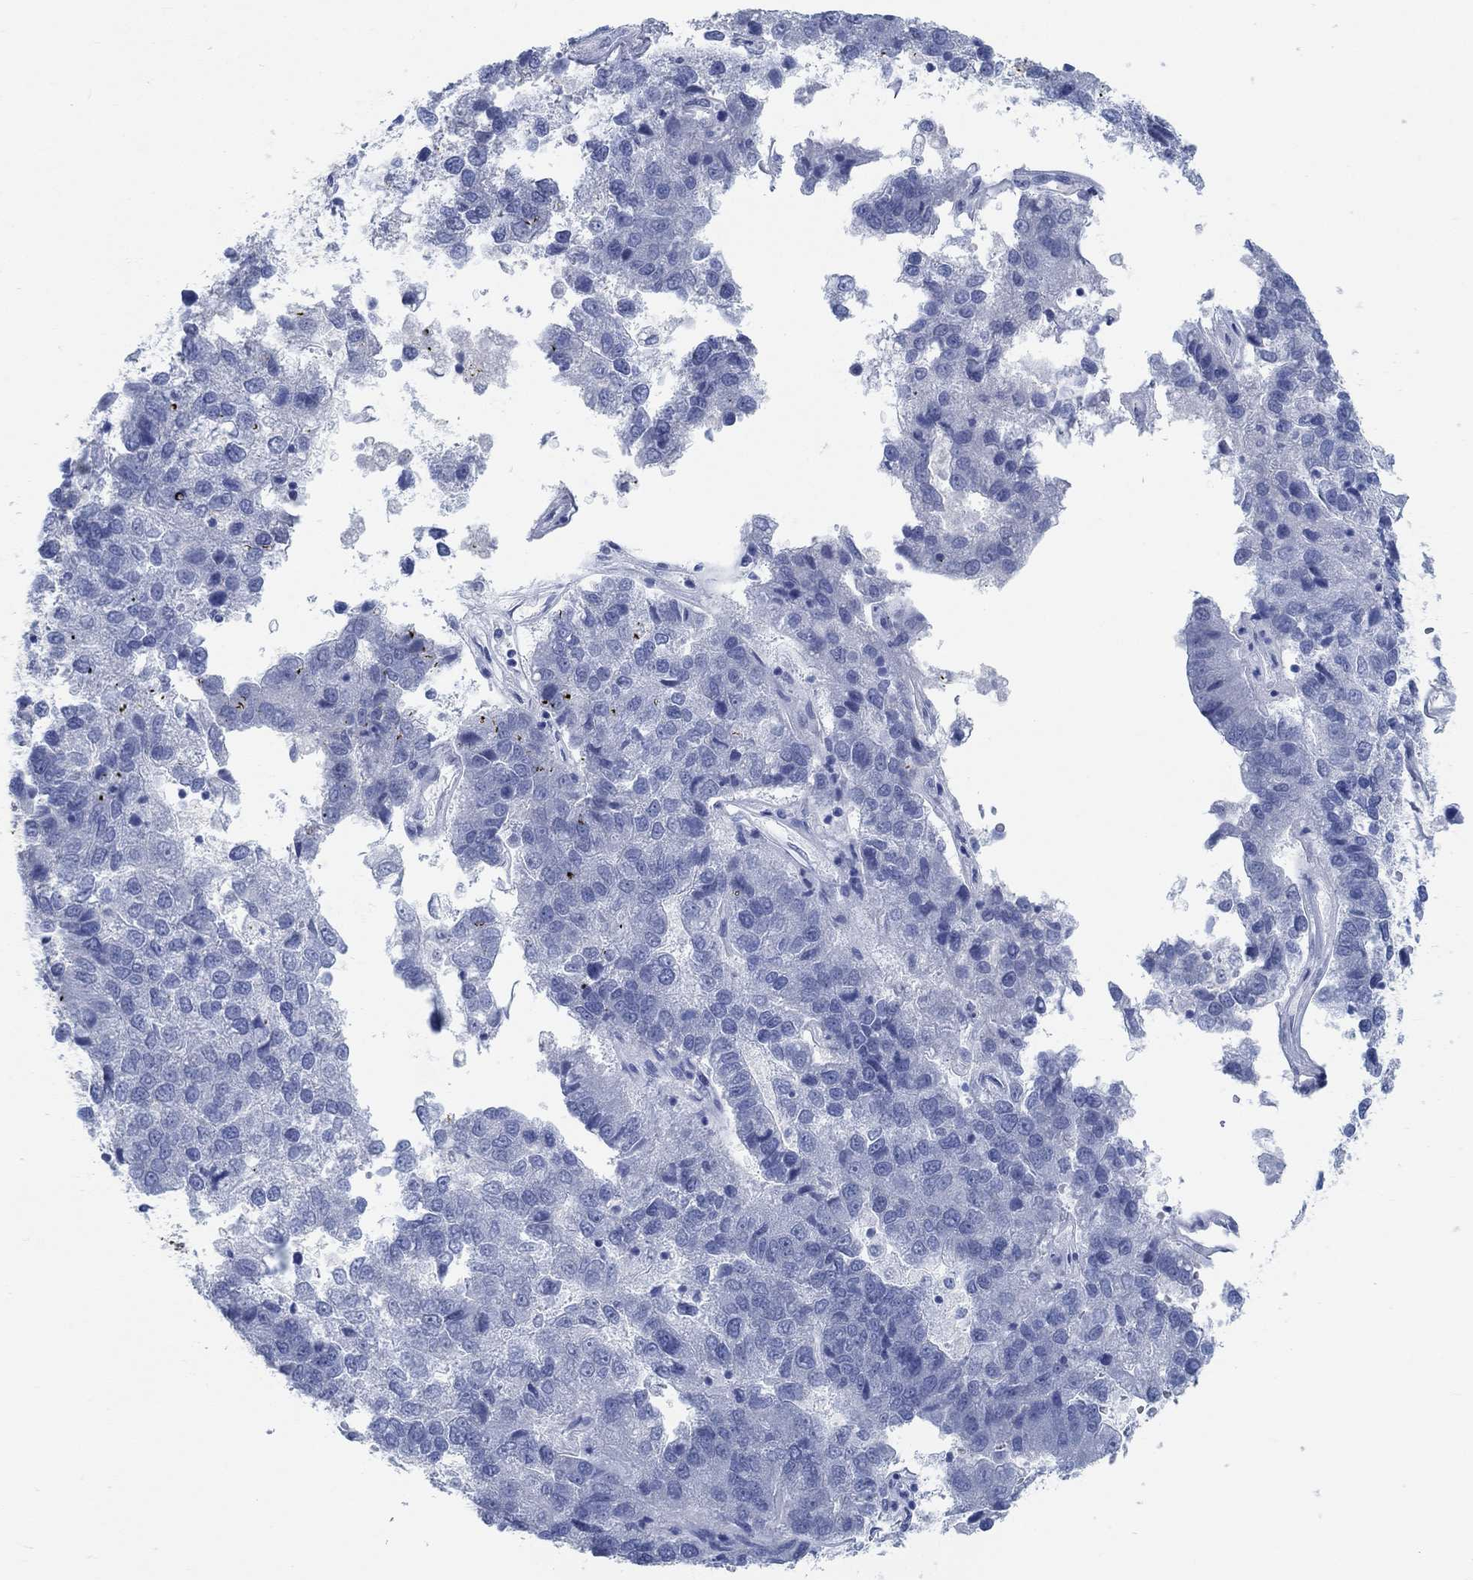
{"staining": {"intensity": "negative", "quantity": "none", "location": "none"}, "tissue": "pancreatic cancer", "cell_type": "Tumor cells", "image_type": "cancer", "snomed": [{"axis": "morphology", "description": "Adenocarcinoma, NOS"}, {"axis": "topography", "description": "Pancreas"}], "caption": "Immunohistochemistry of pancreatic cancer (adenocarcinoma) reveals no staining in tumor cells.", "gene": "TEKT4", "patient": {"sex": "female", "age": 61}}